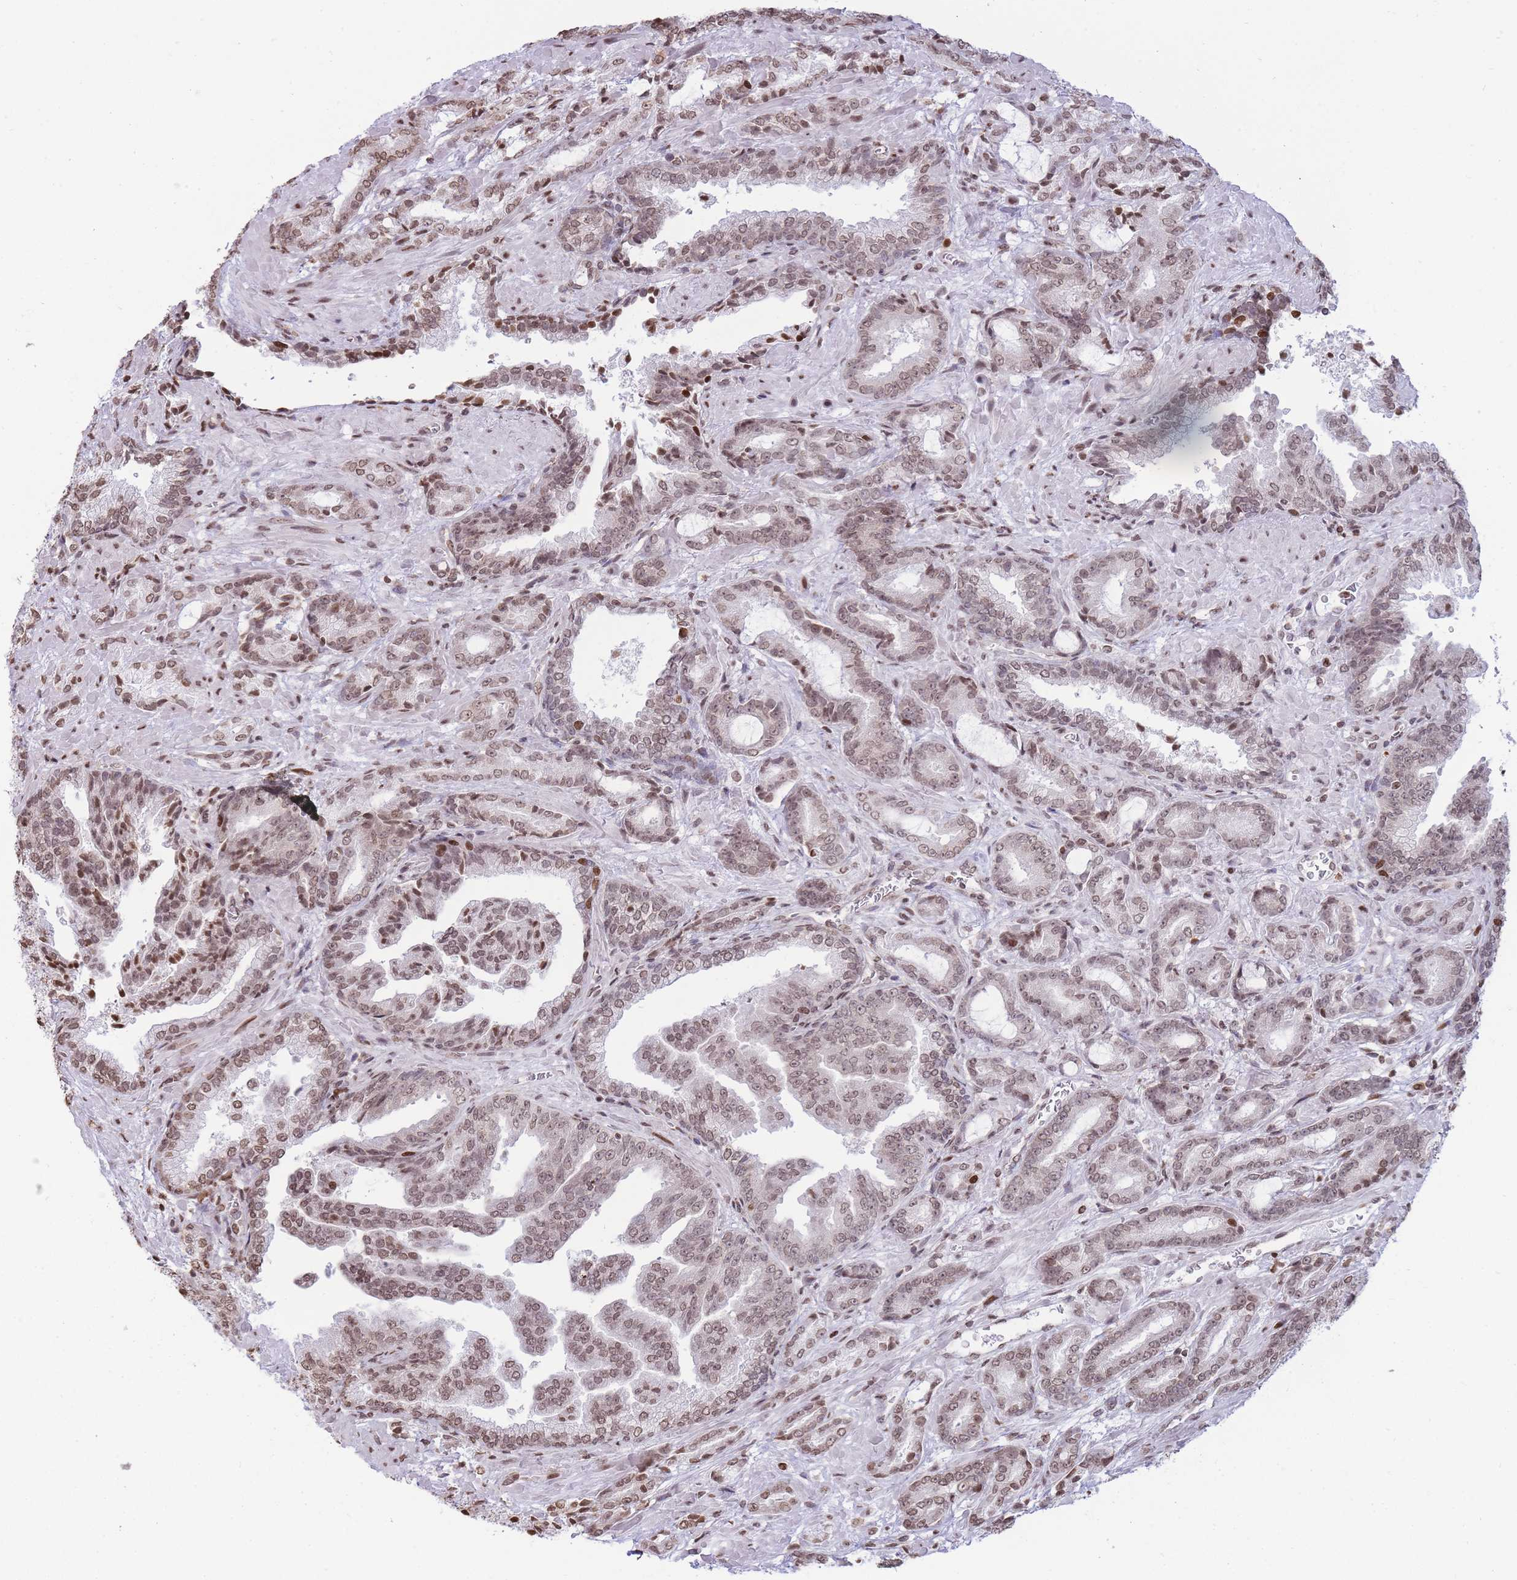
{"staining": {"intensity": "moderate", "quantity": ">75%", "location": "nuclear"}, "tissue": "prostate cancer", "cell_type": "Tumor cells", "image_type": "cancer", "snomed": [{"axis": "morphology", "description": "Adenocarcinoma, High grade"}, {"axis": "topography", "description": "Prostate"}], "caption": "A brown stain shows moderate nuclear positivity of a protein in prostate cancer (adenocarcinoma (high-grade)) tumor cells.", "gene": "SHISAL1", "patient": {"sex": "male", "age": 68}}